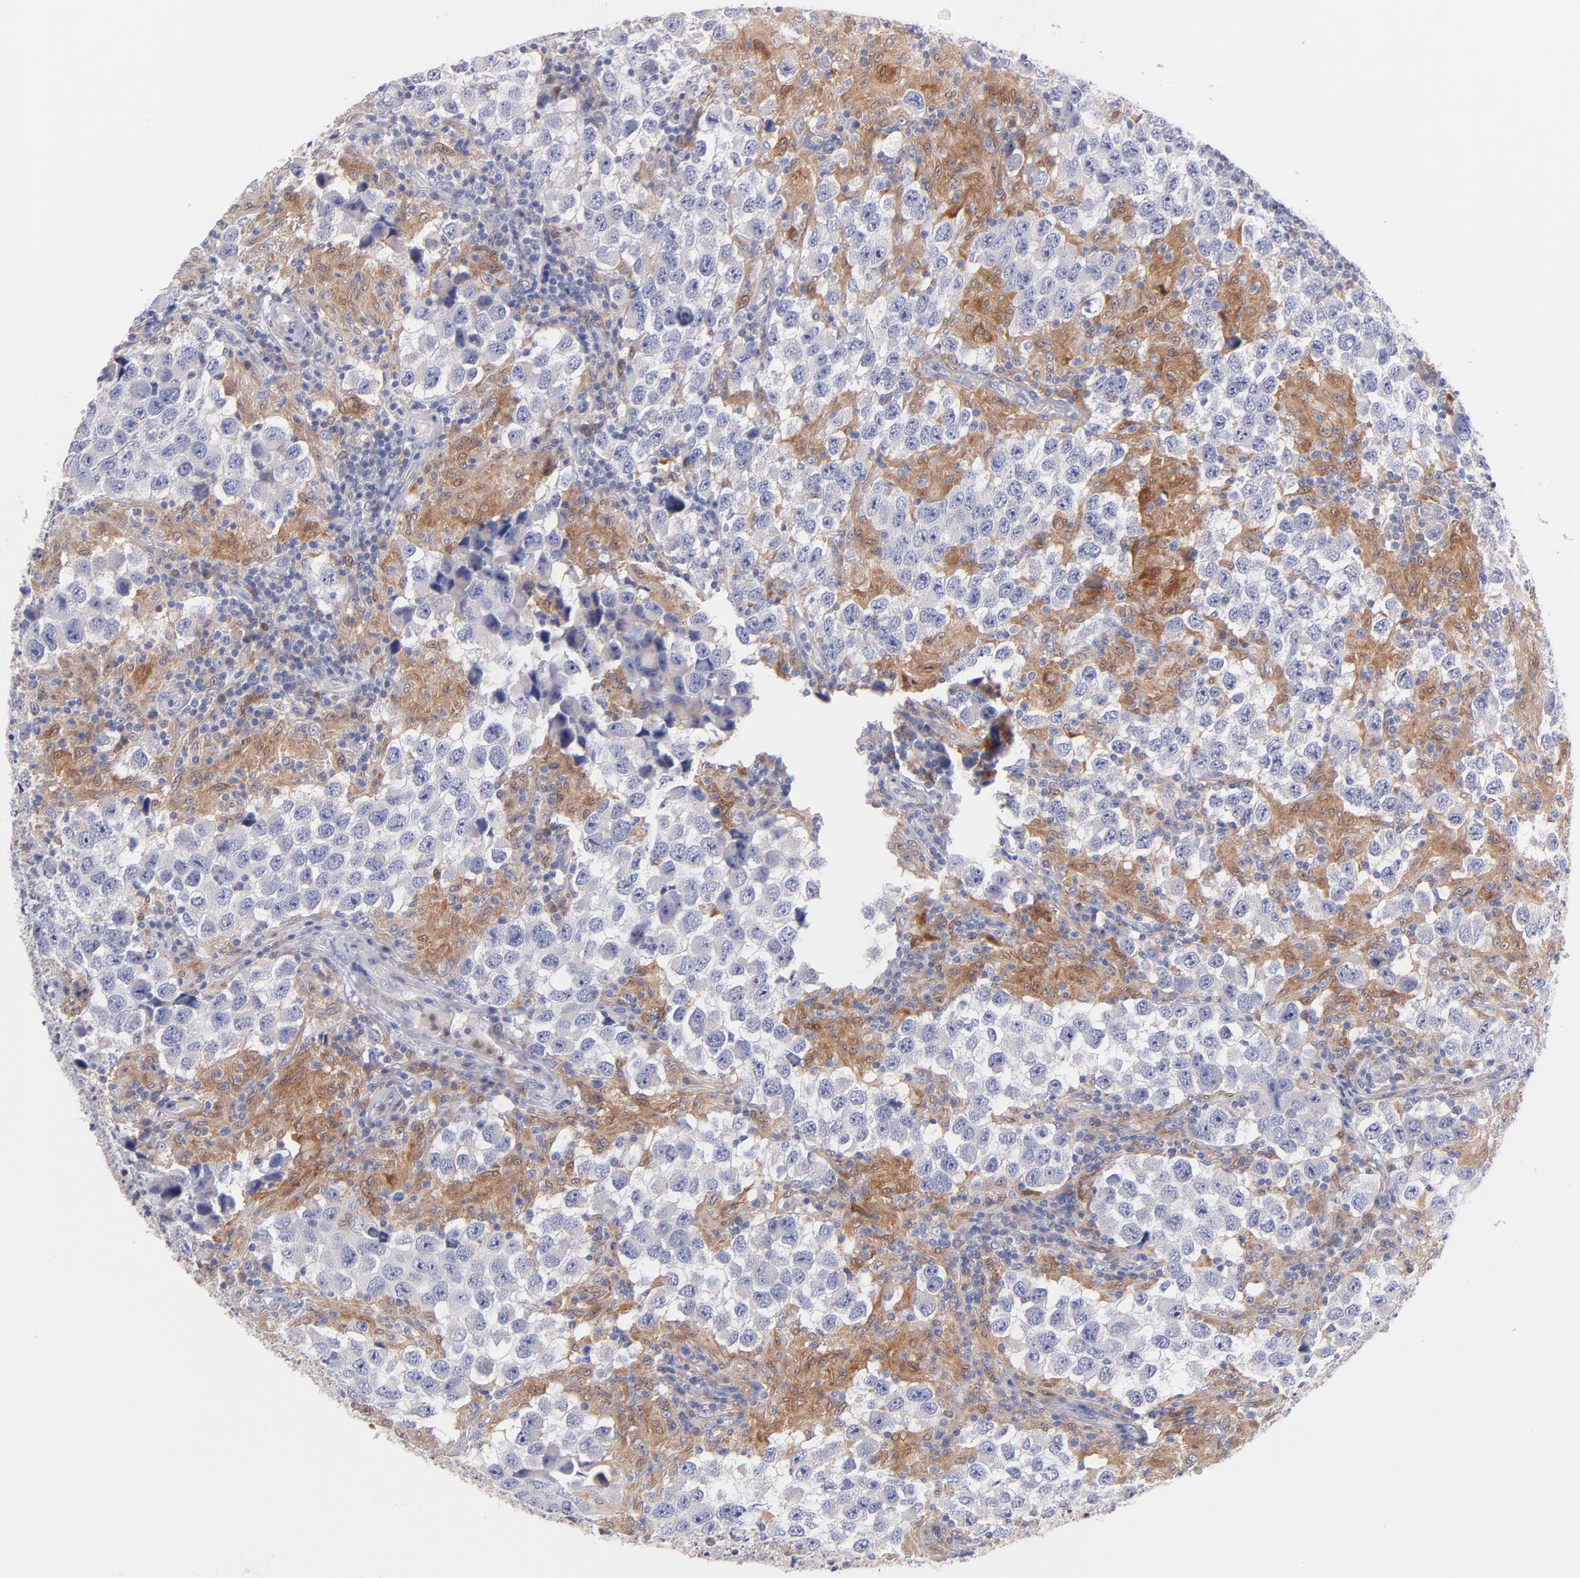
{"staining": {"intensity": "moderate", "quantity": "25%-75%", "location": "cytoplasmic/membranous"}, "tissue": "testis cancer", "cell_type": "Tumor cells", "image_type": "cancer", "snomed": [{"axis": "morphology", "description": "Carcinoma, Embryonal, NOS"}, {"axis": "topography", "description": "Testis"}], "caption": "A micrograph of human testis cancer stained for a protein exhibits moderate cytoplasmic/membranous brown staining in tumor cells.", "gene": "BID", "patient": {"sex": "male", "age": 21}}